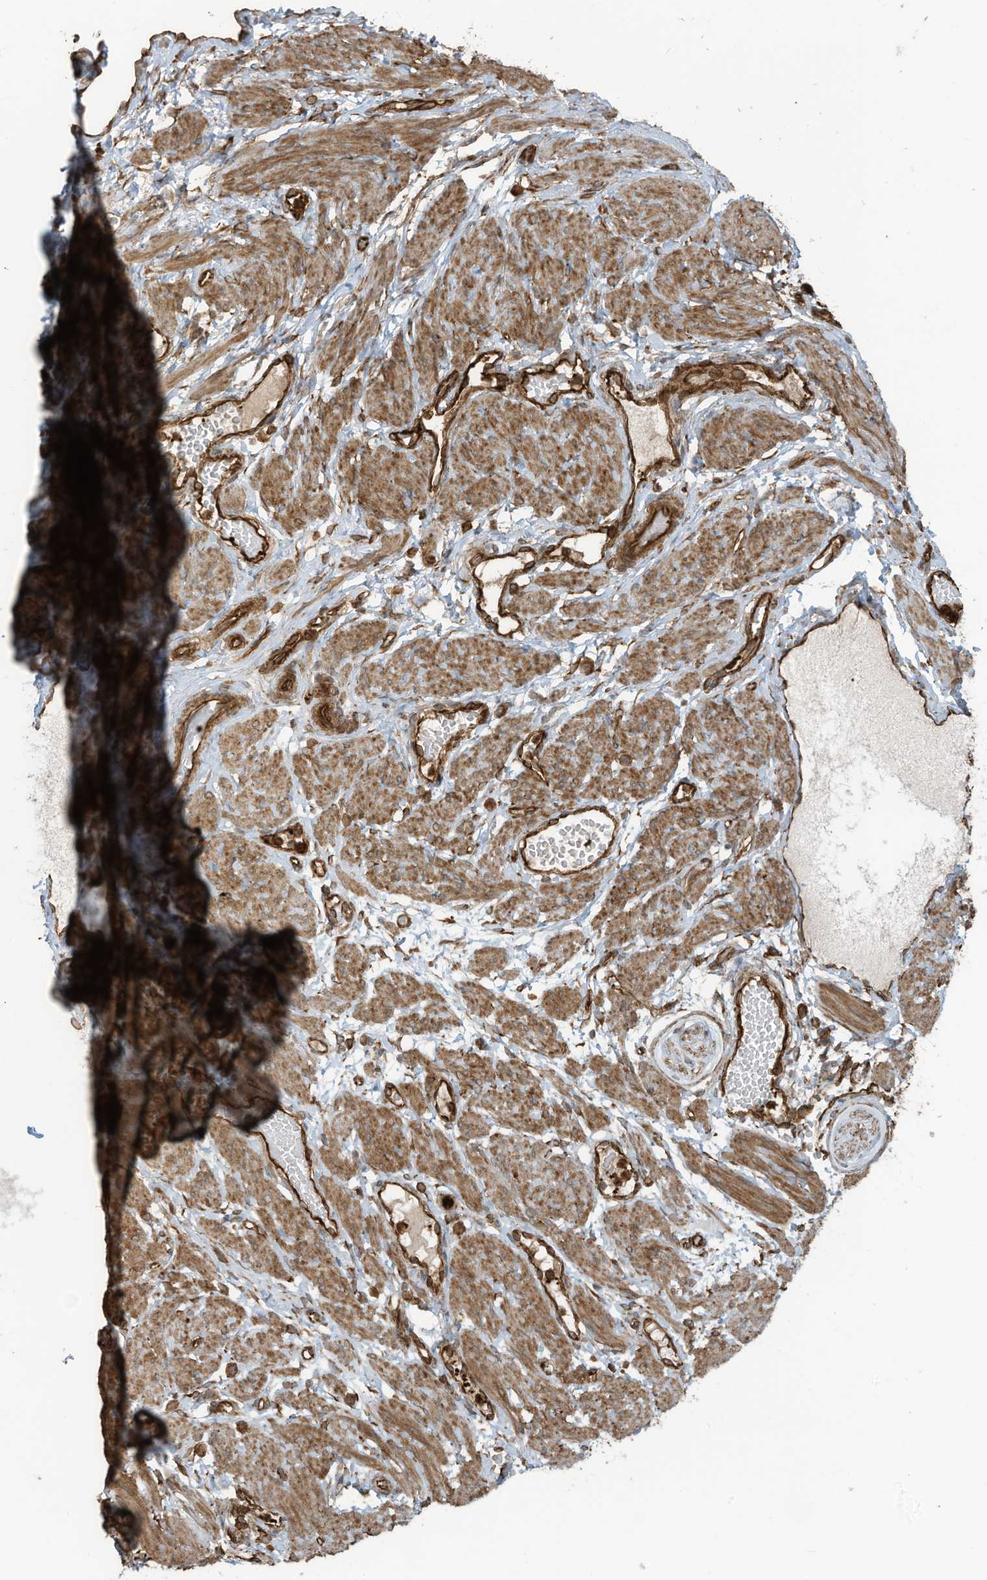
{"staining": {"intensity": "strong", "quantity": ">75%", "location": "cytoplasmic/membranous"}, "tissue": "soft tissue", "cell_type": "Fibroblasts", "image_type": "normal", "snomed": [{"axis": "morphology", "description": "Normal tissue, NOS"}, {"axis": "topography", "description": "Smooth muscle"}, {"axis": "topography", "description": "Peripheral nerve tissue"}], "caption": "Immunohistochemical staining of unremarkable soft tissue exhibits strong cytoplasmic/membranous protein expression in about >75% of fibroblasts.", "gene": "SLC9A2", "patient": {"sex": "female", "age": 39}}